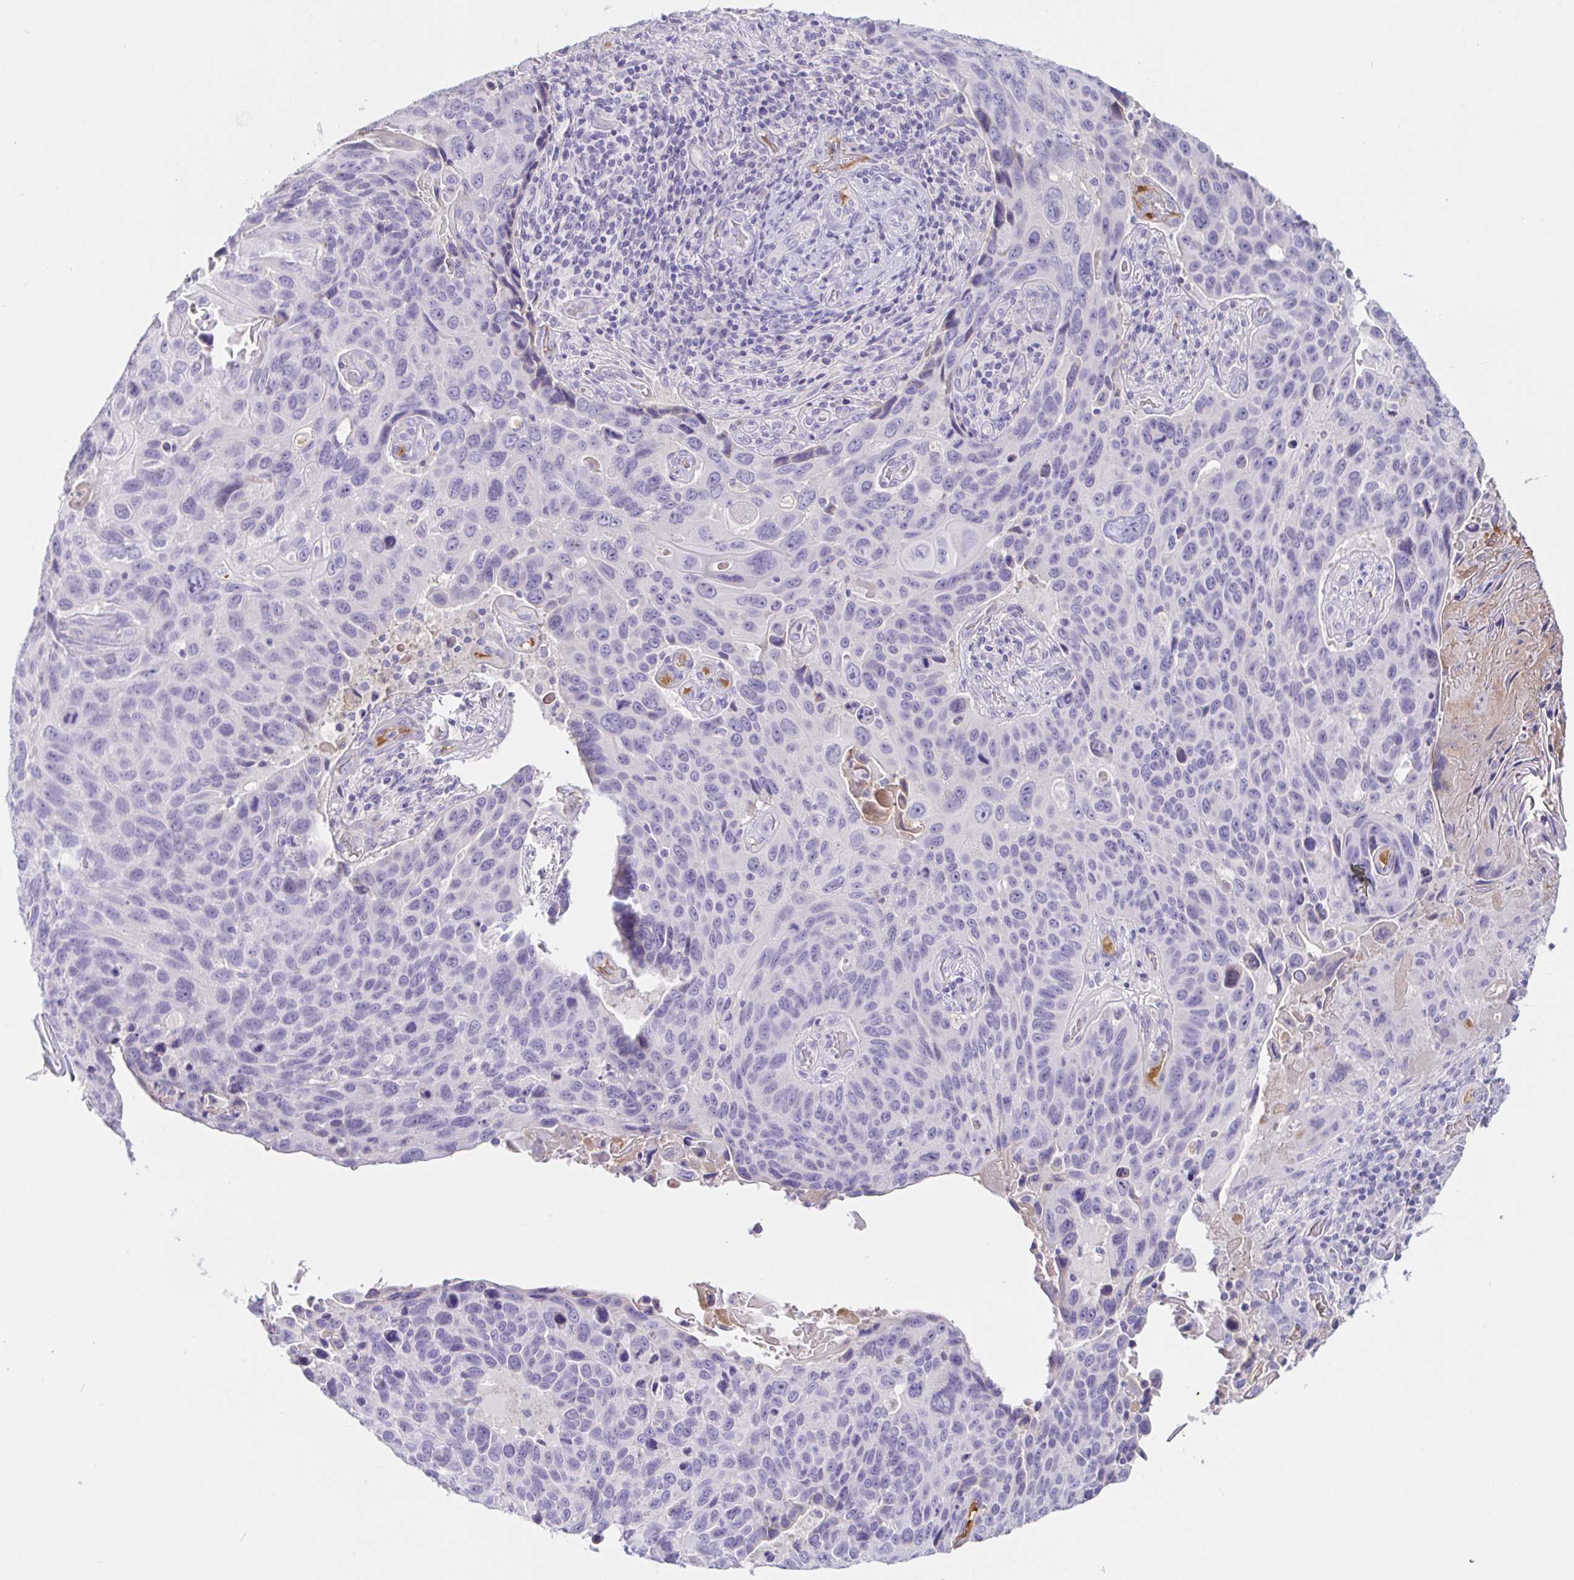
{"staining": {"intensity": "negative", "quantity": "none", "location": "none"}, "tissue": "lung cancer", "cell_type": "Tumor cells", "image_type": "cancer", "snomed": [{"axis": "morphology", "description": "Squamous cell carcinoma, NOS"}, {"axis": "topography", "description": "Lung"}], "caption": "Immunohistochemistry (IHC) image of neoplastic tissue: lung cancer (squamous cell carcinoma) stained with DAB (3,3'-diaminobenzidine) displays no significant protein staining in tumor cells.", "gene": "SAA4", "patient": {"sex": "male", "age": 68}}